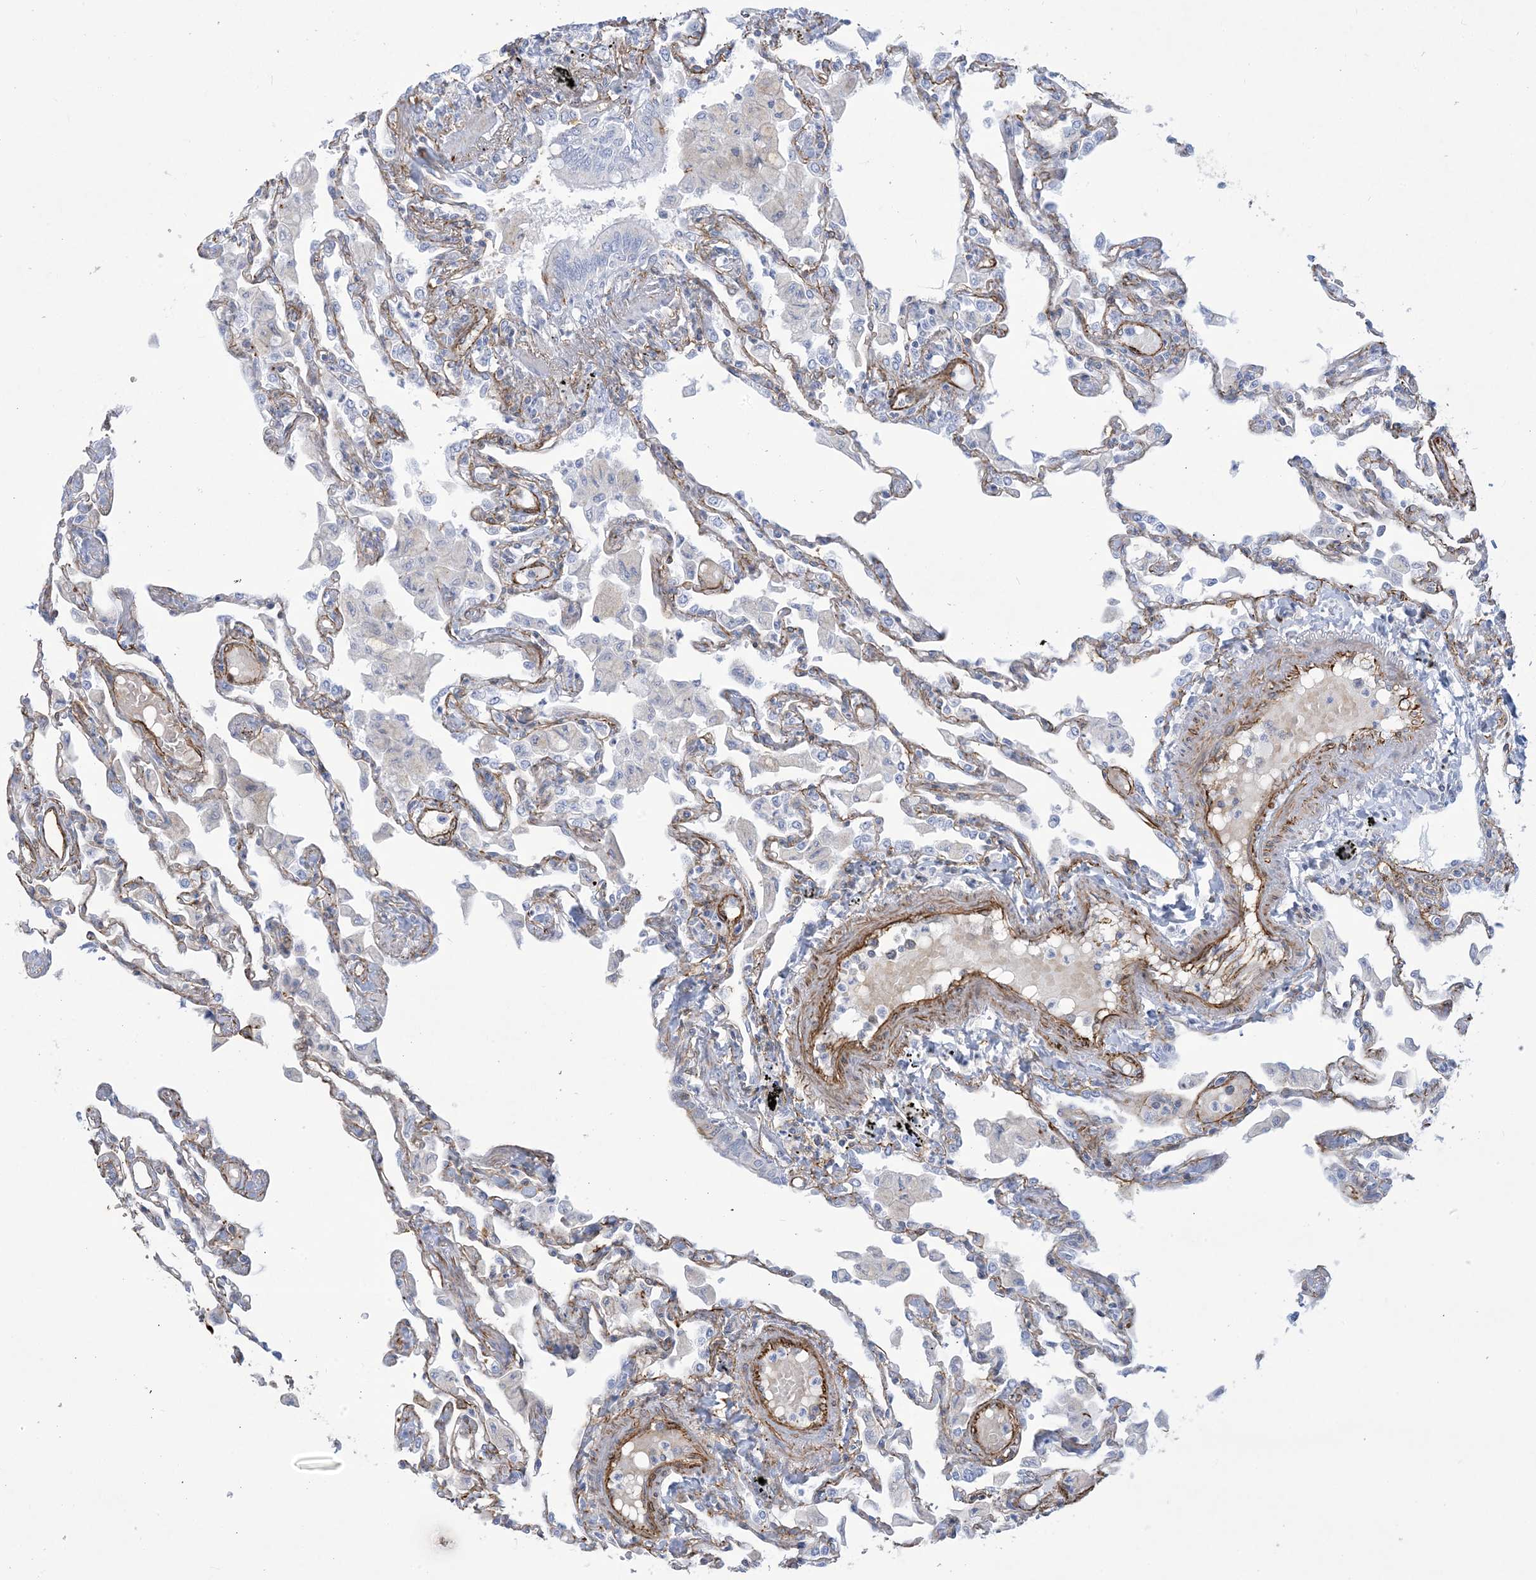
{"staining": {"intensity": "moderate", "quantity": "25%-75%", "location": "cytoplasmic/membranous"}, "tissue": "lung", "cell_type": "Alveolar cells", "image_type": "normal", "snomed": [{"axis": "morphology", "description": "Normal tissue, NOS"}, {"axis": "topography", "description": "Bronchus"}, {"axis": "topography", "description": "Lung"}], "caption": "A high-resolution micrograph shows immunohistochemistry (IHC) staining of normal lung, which displays moderate cytoplasmic/membranous positivity in approximately 25%-75% of alveolar cells. (Stains: DAB in brown, nuclei in blue, Microscopy: brightfield microscopy at high magnification).", "gene": "B3GNT7", "patient": {"sex": "female", "age": 49}}